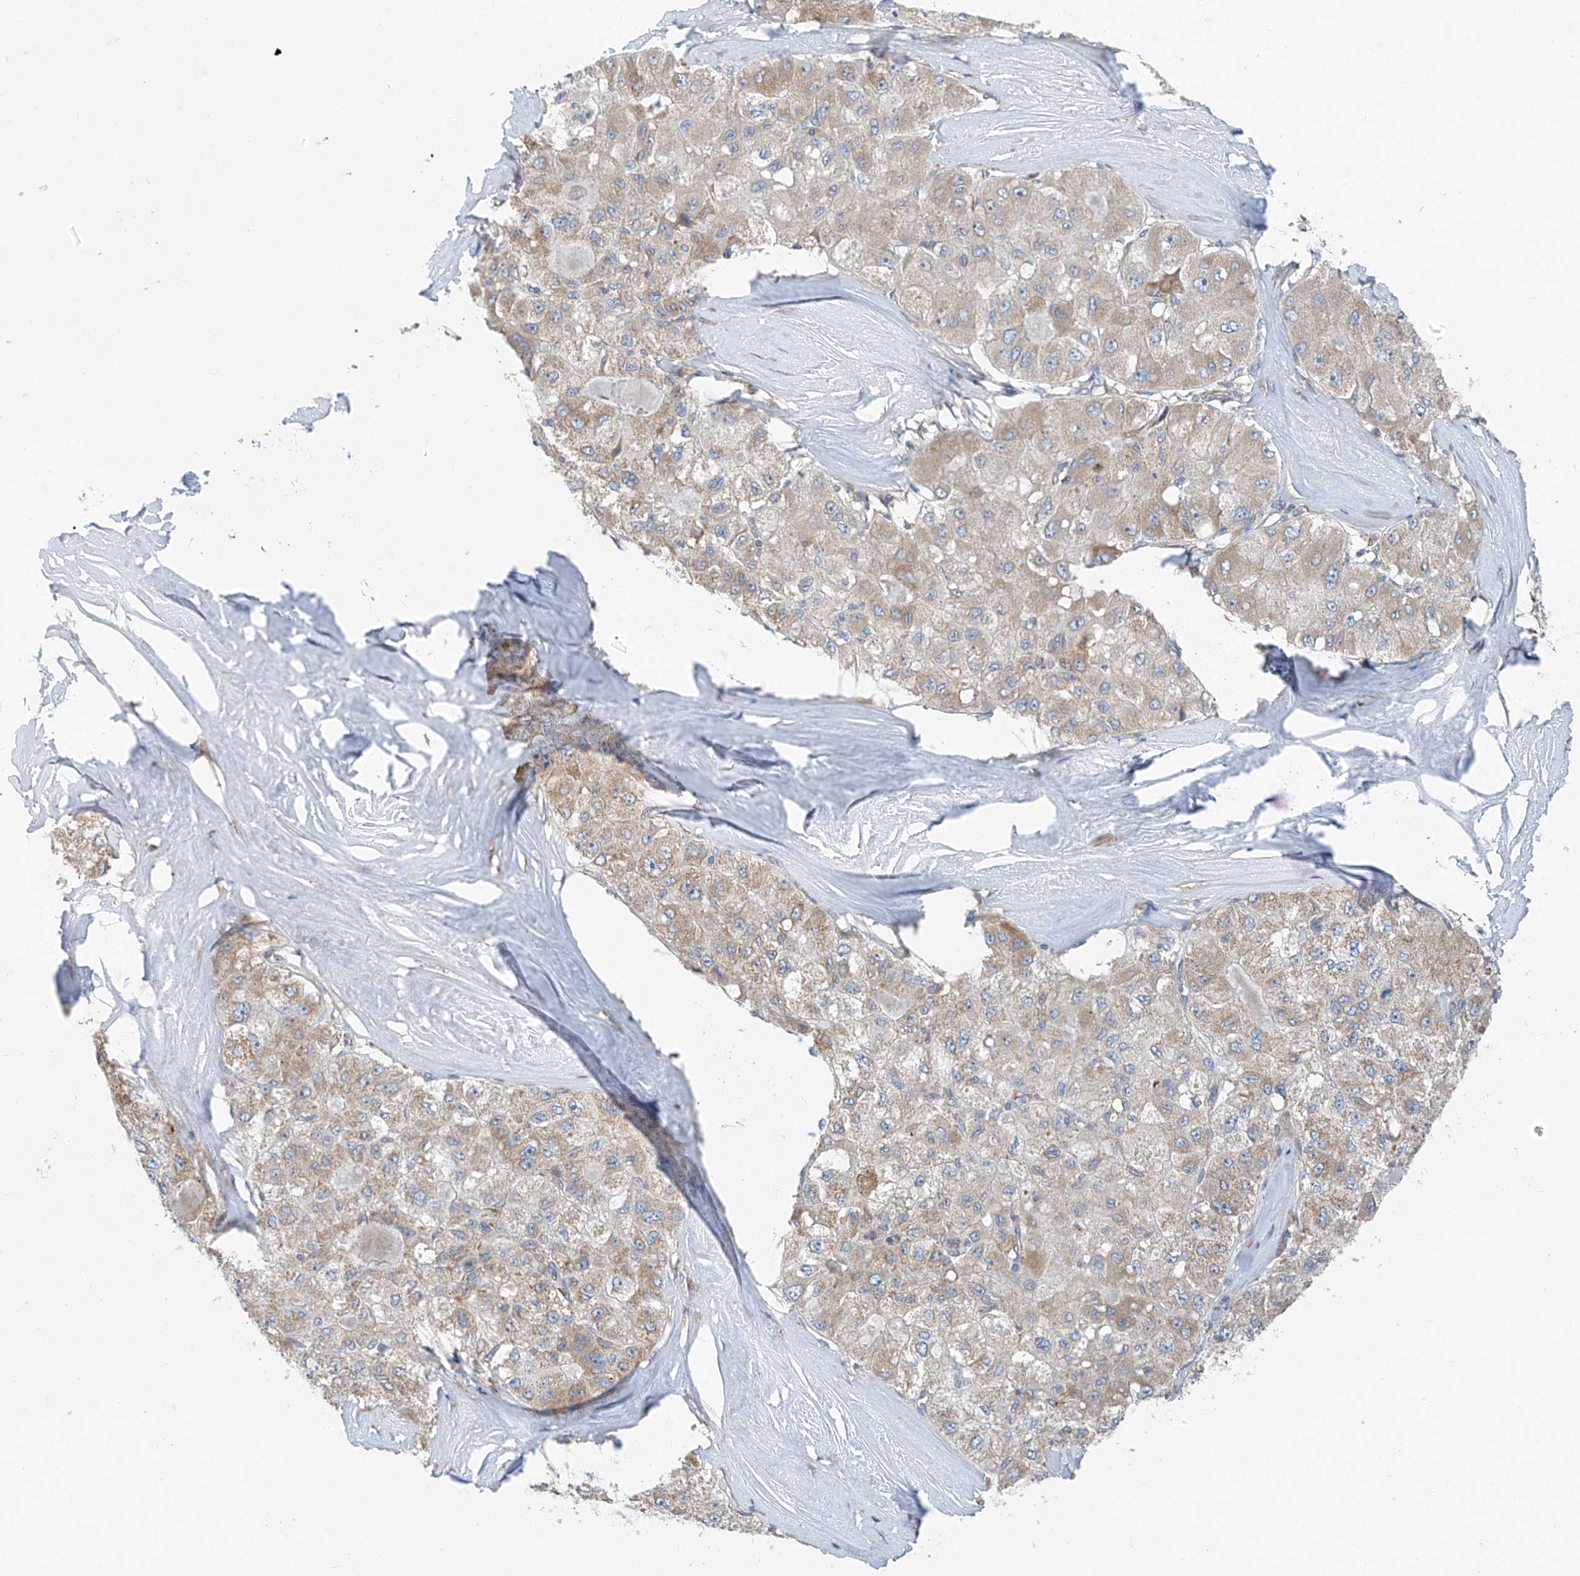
{"staining": {"intensity": "weak", "quantity": "25%-75%", "location": "cytoplasmic/membranous"}, "tissue": "liver cancer", "cell_type": "Tumor cells", "image_type": "cancer", "snomed": [{"axis": "morphology", "description": "Carcinoma, Hepatocellular, NOS"}, {"axis": "topography", "description": "Liver"}], "caption": "The photomicrograph reveals staining of liver hepatocellular carcinoma, revealing weak cytoplasmic/membranous protein expression (brown color) within tumor cells.", "gene": "EOMES", "patient": {"sex": "male", "age": 80}}